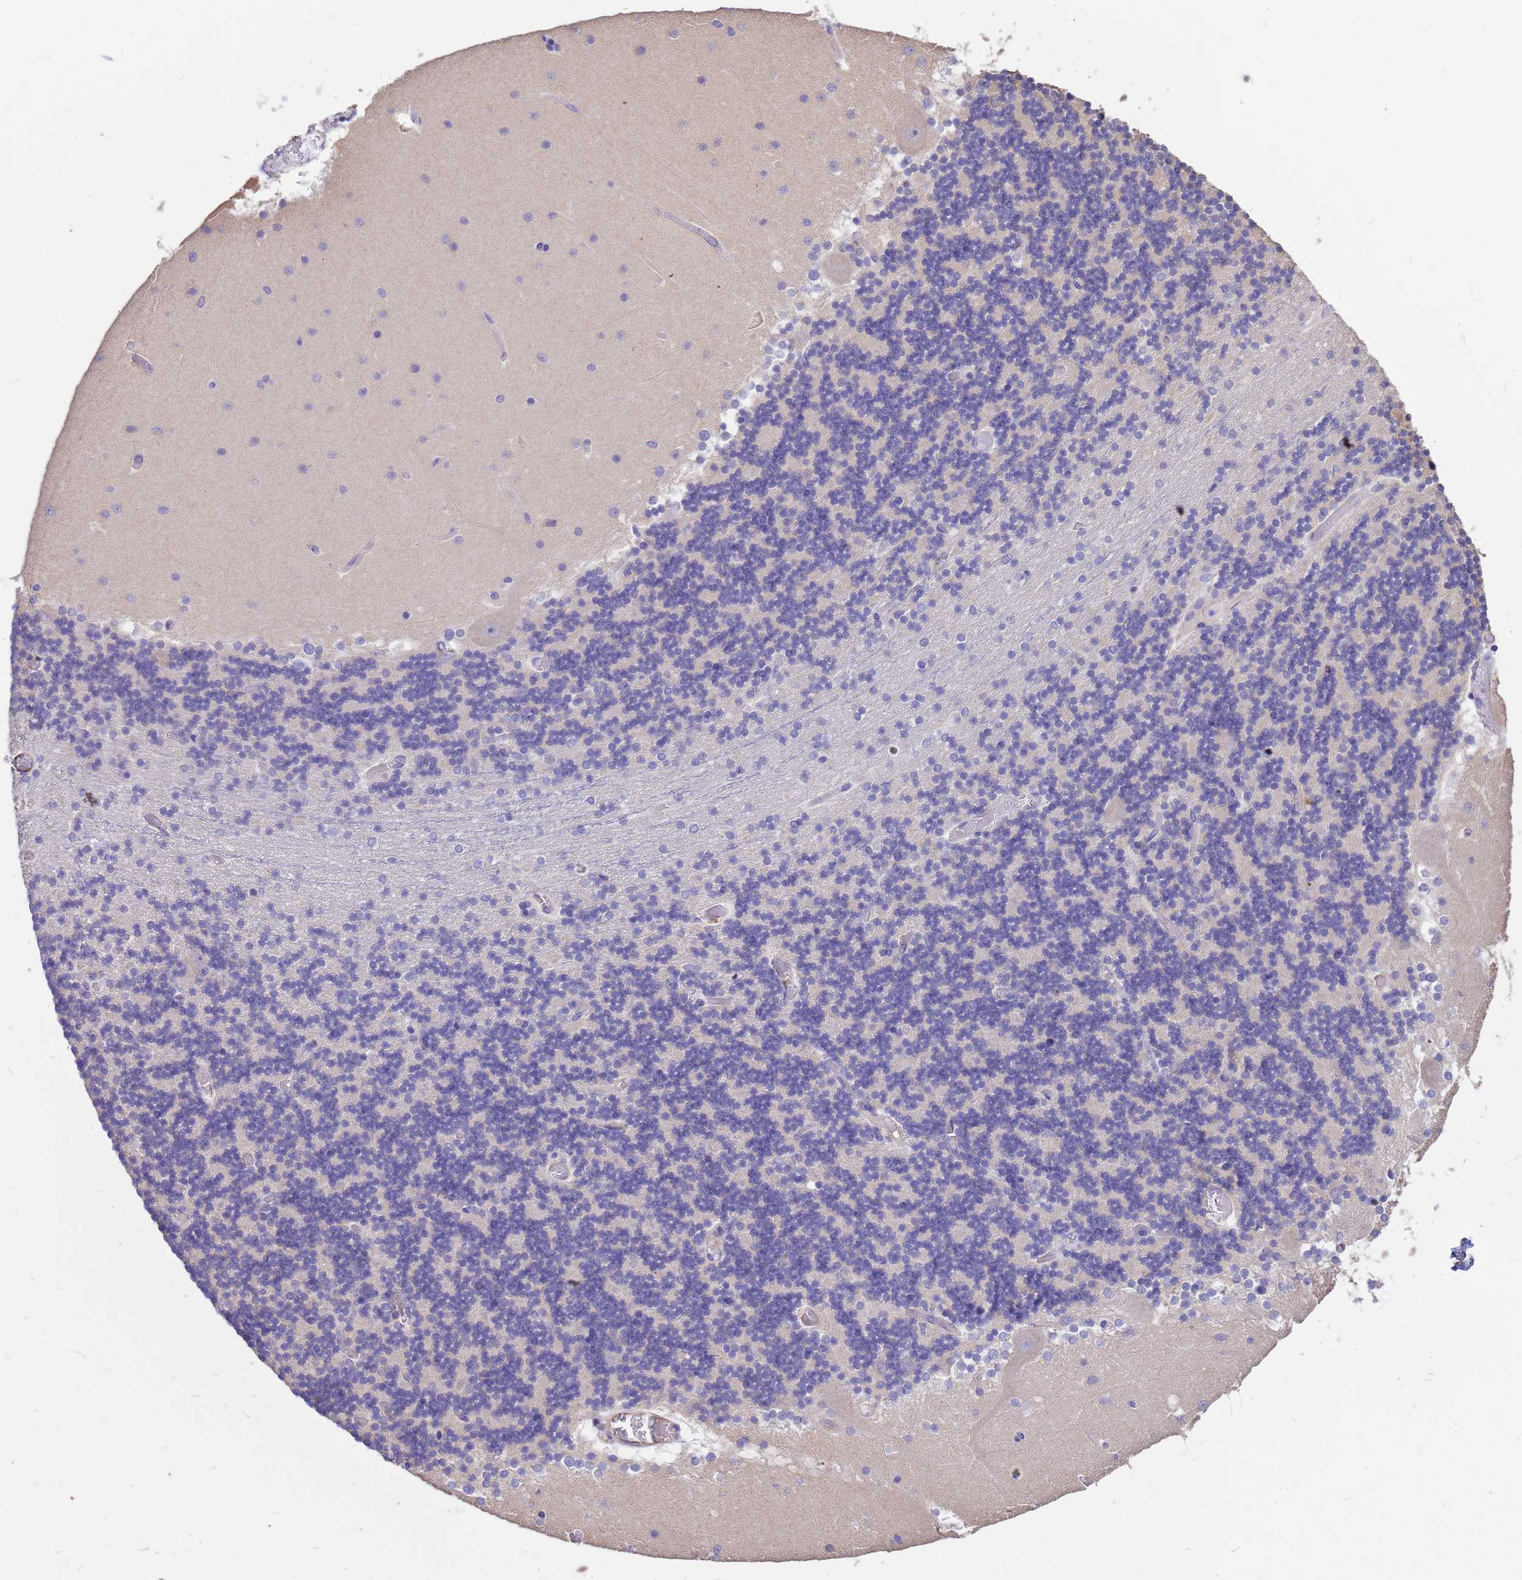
{"staining": {"intensity": "negative", "quantity": "none", "location": "none"}, "tissue": "cerebellum", "cell_type": "Cells in granular layer", "image_type": "normal", "snomed": [{"axis": "morphology", "description": "Normal tissue, NOS"}, {"axis": "topography", "description": "Cerebellum"}], "caption": "DAB (3,3'-diaminobenzidine) immunohistochemical staining of normal human cerebellum displays no significant staining in cells in granular layer.", "gene": "TCEAL3", "patient": {"sex": "female", "age": 28}}